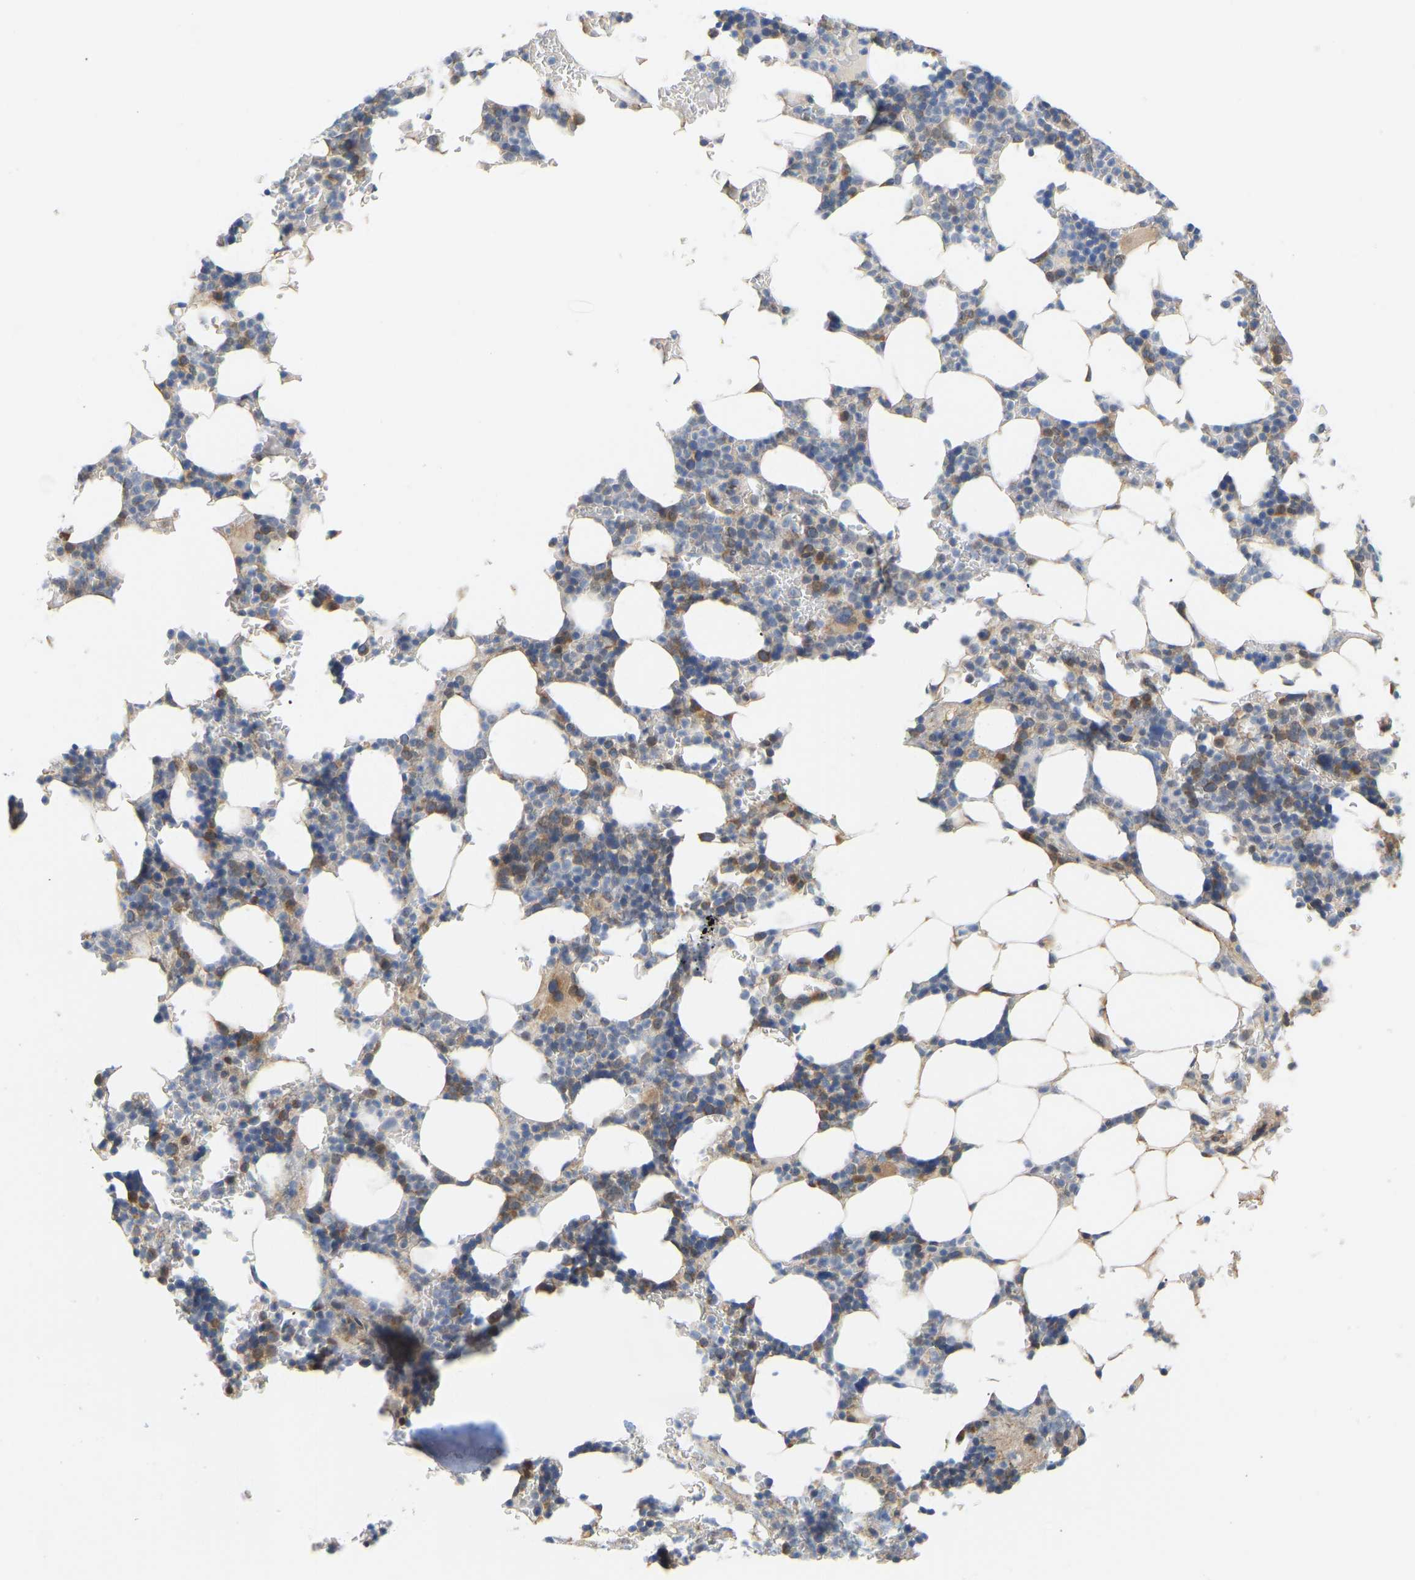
{"staining": {"intensity": "moderate", "quantity": "25%-75%", "location": "cytoplasmic/membranous"}, "tissue": "bone marrow", "cell_type": "Hematopoietic cells", "image_type": "normal", "snomed": [{"axis": "morphology", "description": "Normal tissue, NOS"}, {"axis": "topography", "description": "Bone marrow"}], "caption": "Hematopoietic cells reveal medium levels of moderate cytoplasmic/membranous expression in about 25%-75% of cells in normal bone marrow. (IHC, brightfield microscopy, high magnification).", "gene": "BEND3", "patient": {"sex": "female", "age": 81}}